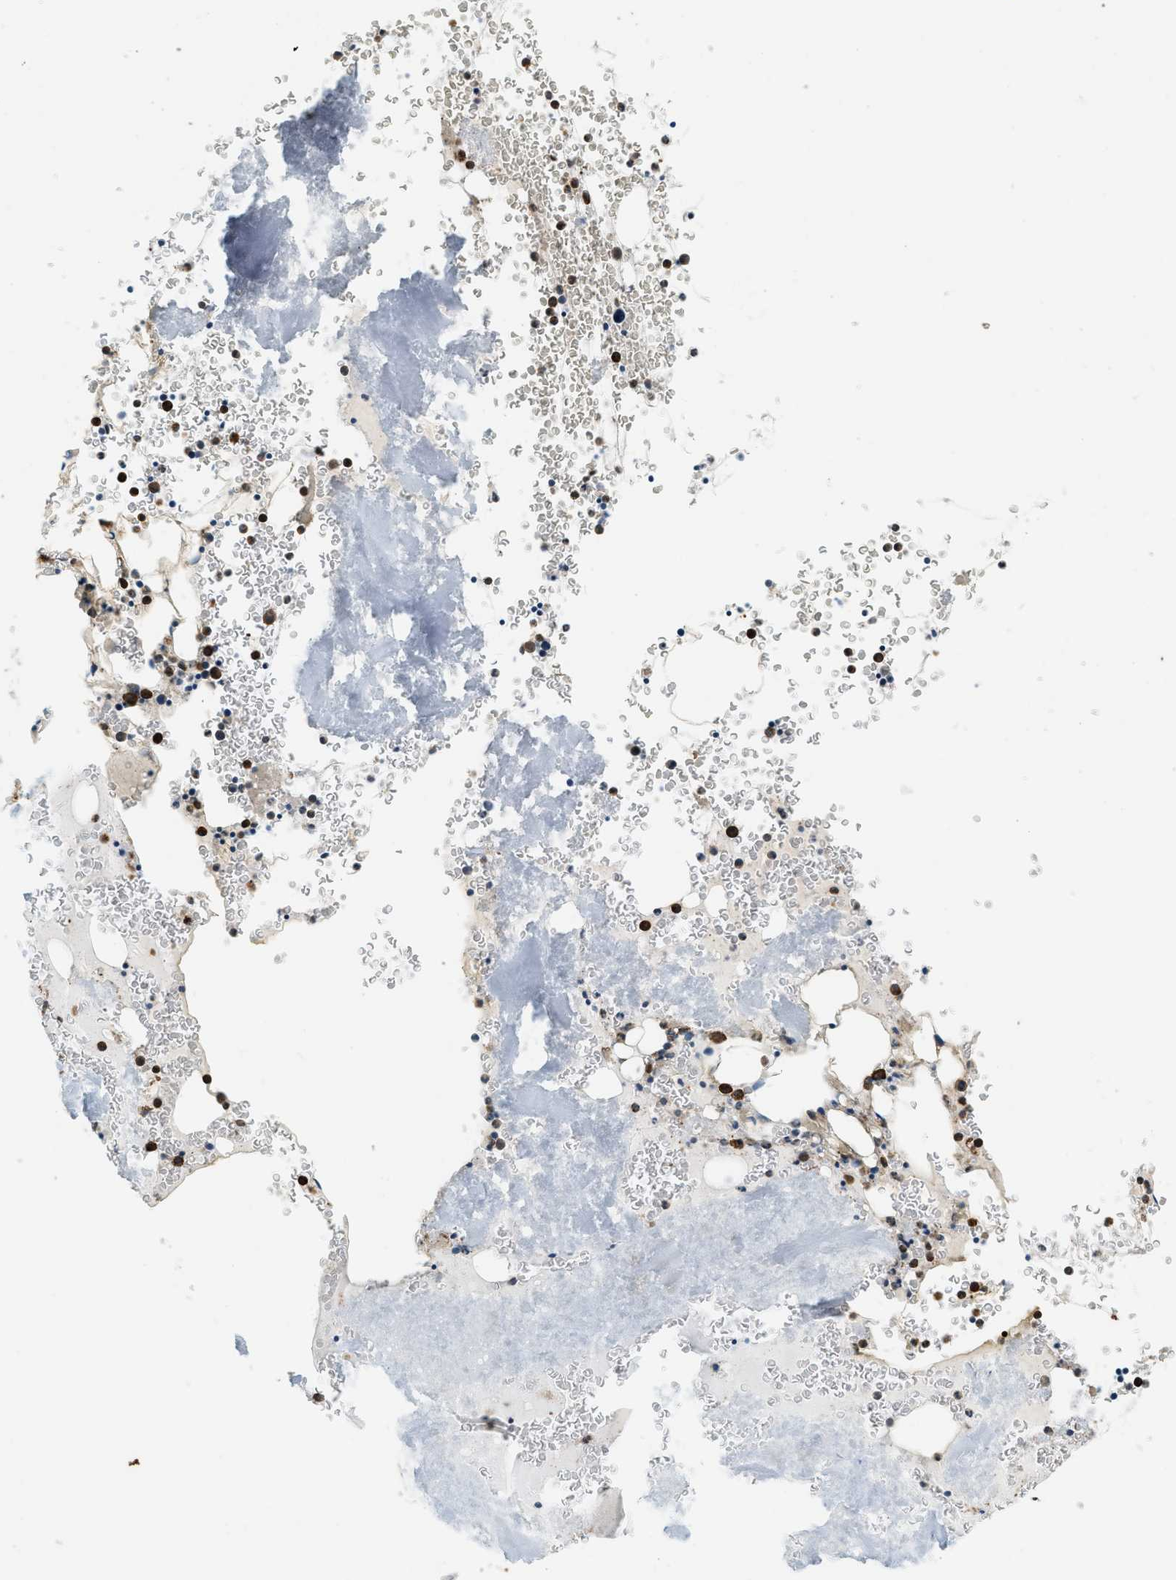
{"staining": {"intensity": "strong", "quantity": "25%-75%", "location": "cytoplasmic/membranous"}, "tissue": "bone marrow", "cell_type": "Hematopoietic cells", "image_type": "normal", "snomed": [{"axis": "morphology", "description": "Normal tissue, NOS"}, {"axis": "morphology", "description": "Inflammation, NOS"}, {"axis": "topography", "description": "Bone marrow"}], "caption": "Immunohistochemical staining of benign human bone marrow displays high levels of strong cytoplasmic/membranous staining in approximately 25%-75% of hematopoietic cells. (brown staining indicates protein expression, while blue staining denotes nuclei).", "gene": "SEMA4D", "patient": {"sex": "male", "age": 37}}